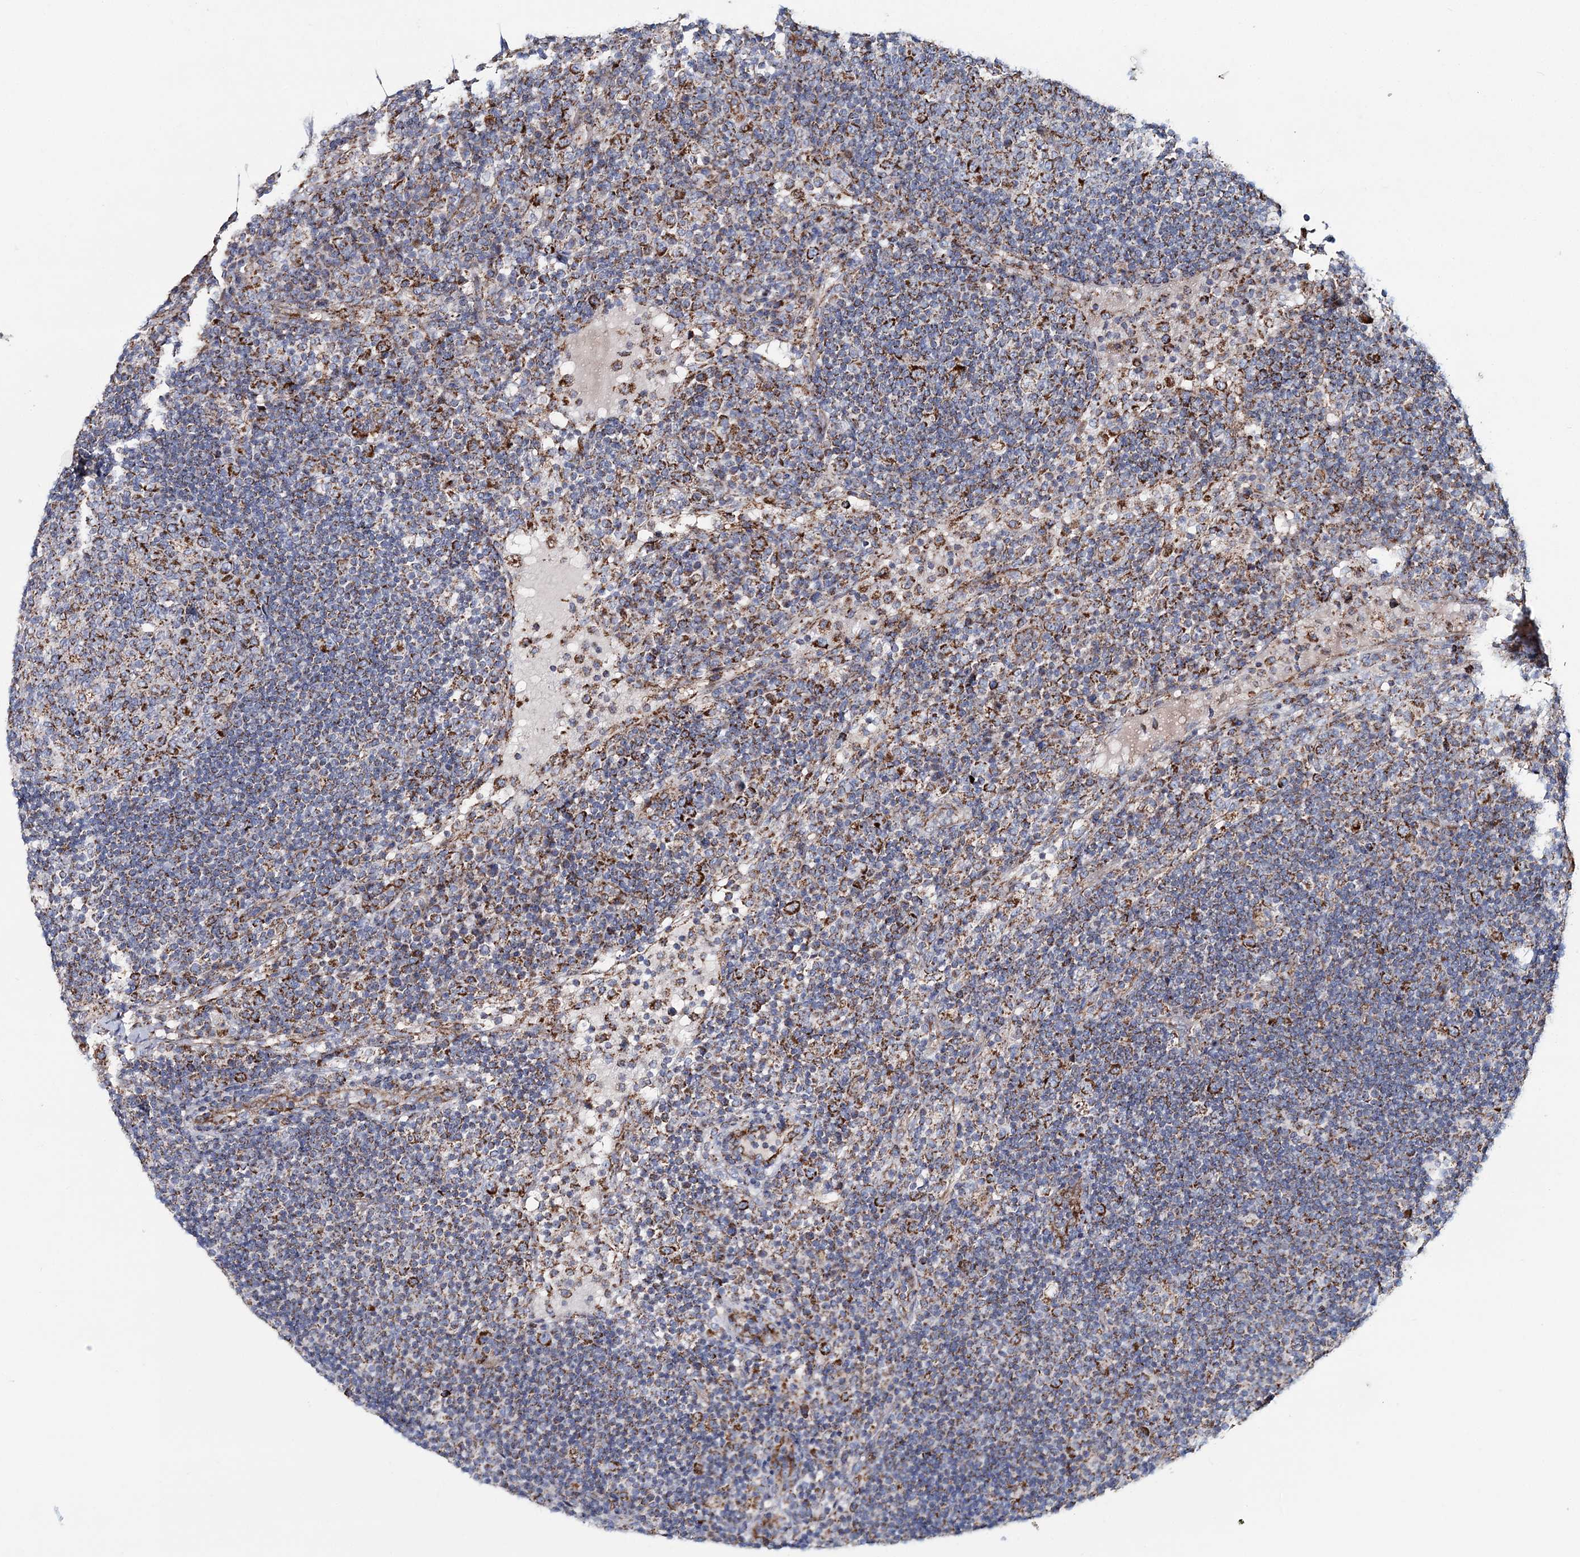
{"staining": {"intensity": "moderate", "quantity": "25%-75%", "location": "cytoplasmic/membranous"}, "tissue": "lymph node", "cell_type": "Germinal center cells", "image_type": "normal", "snomed": [{"axis": "morphology", "description": "Normal tissue, NOS"}, {"axis": "topography", "description": "Lymph node"}], "caption": "A brown stain highlights moderate cytoplasmic/membranous positivity of a protein in germinal center cells of normal lymph node.", "gene": "ARHGAP6", "patient": {"sex": "female", "age": 53}}